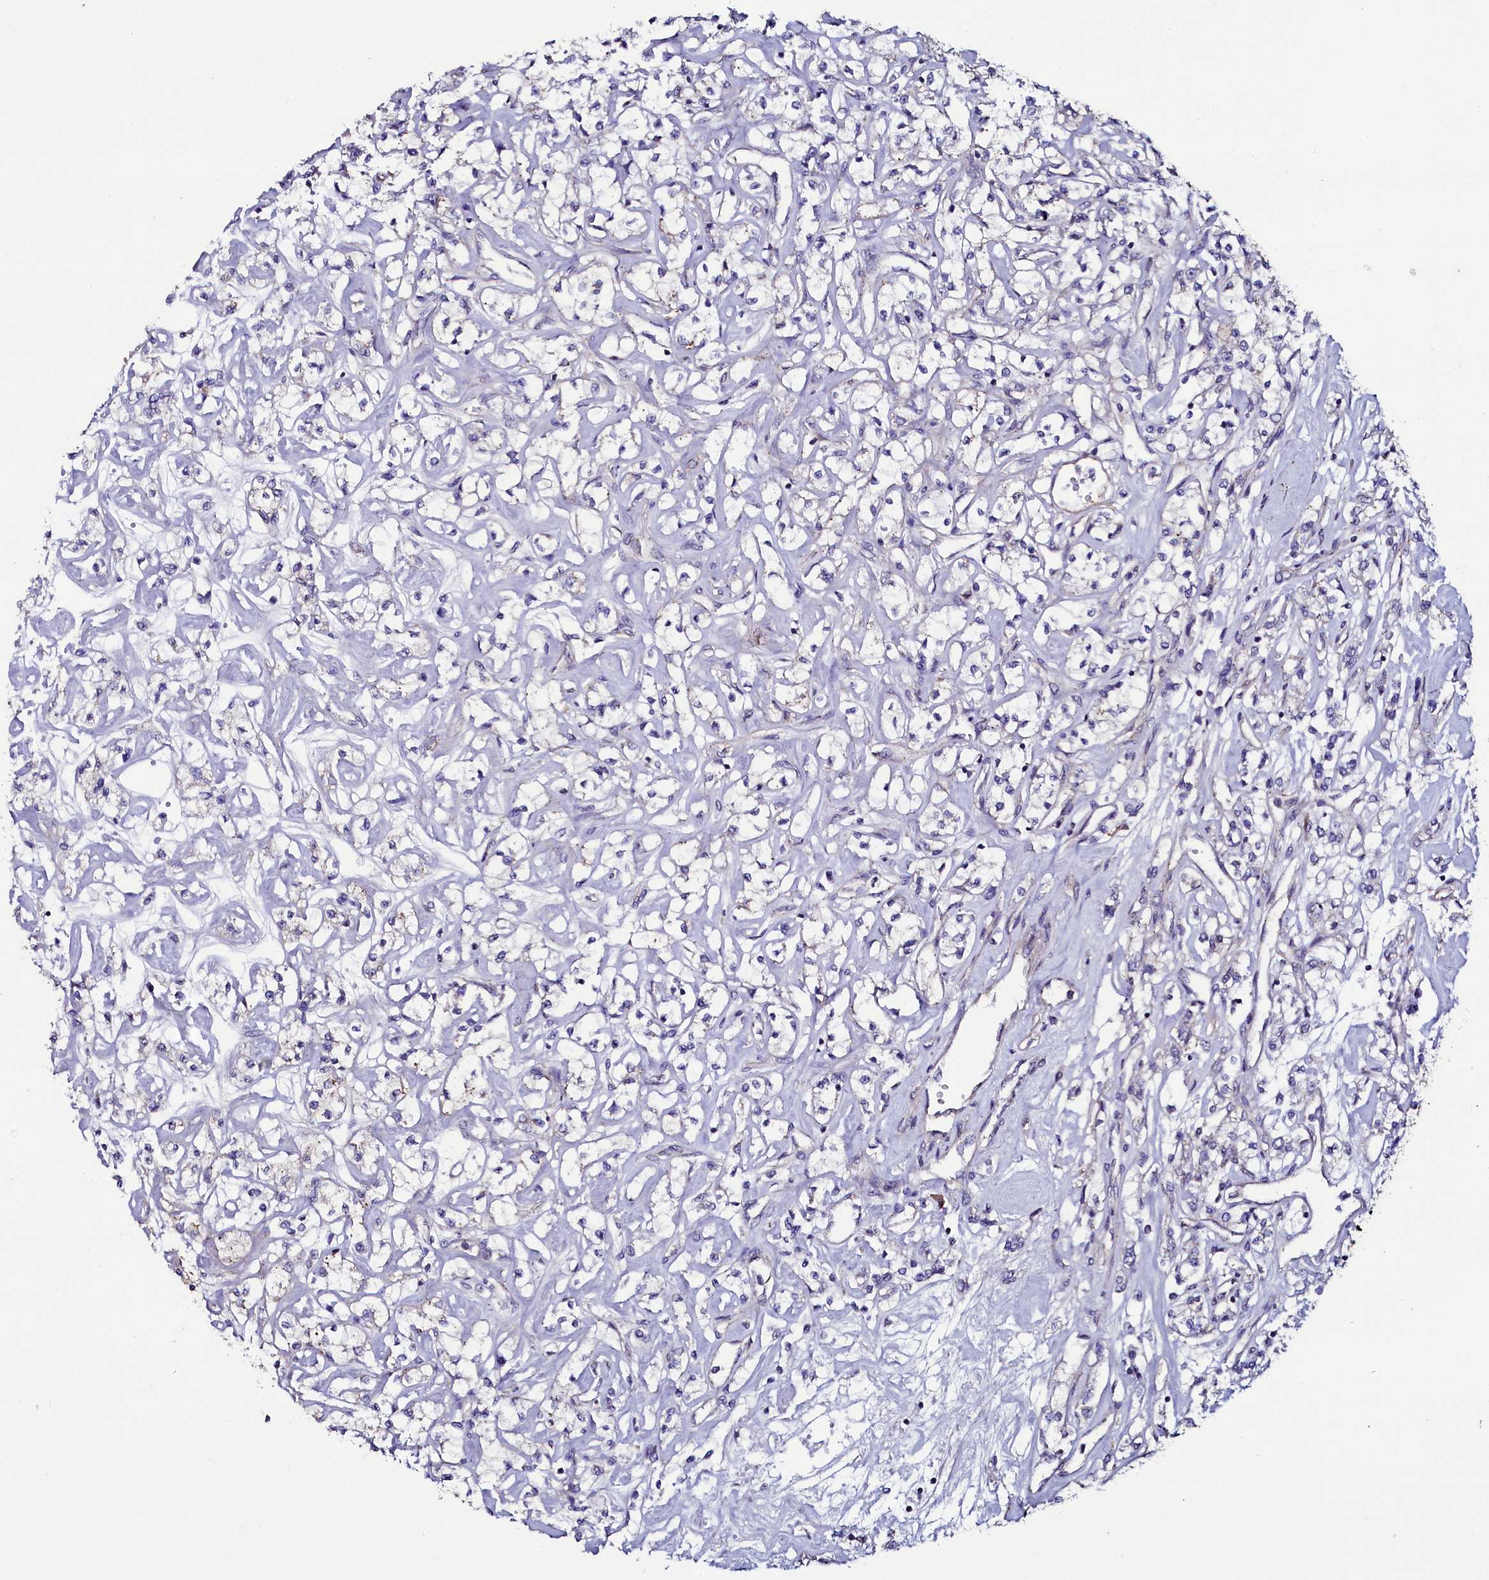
{"staining": {"intensity": "negative", "quantity": "none", "location": "none"}, "tissue": "renal cancer", "cell_type": "Tumor cells", "image_type": "cancer", "snomed": [{"axis": "morphology", "description": "Adenocarcinoma, NOS"}, {"axis": "topography", "description": "Kidney"}], "caption": "Human renal cancer (adenocarcinoma) stained for a protein using immunohistochemistry exhibits no expression in tumor cells.", "gene": "USPL1", "patient": {"sex": "female", "age": 59}}